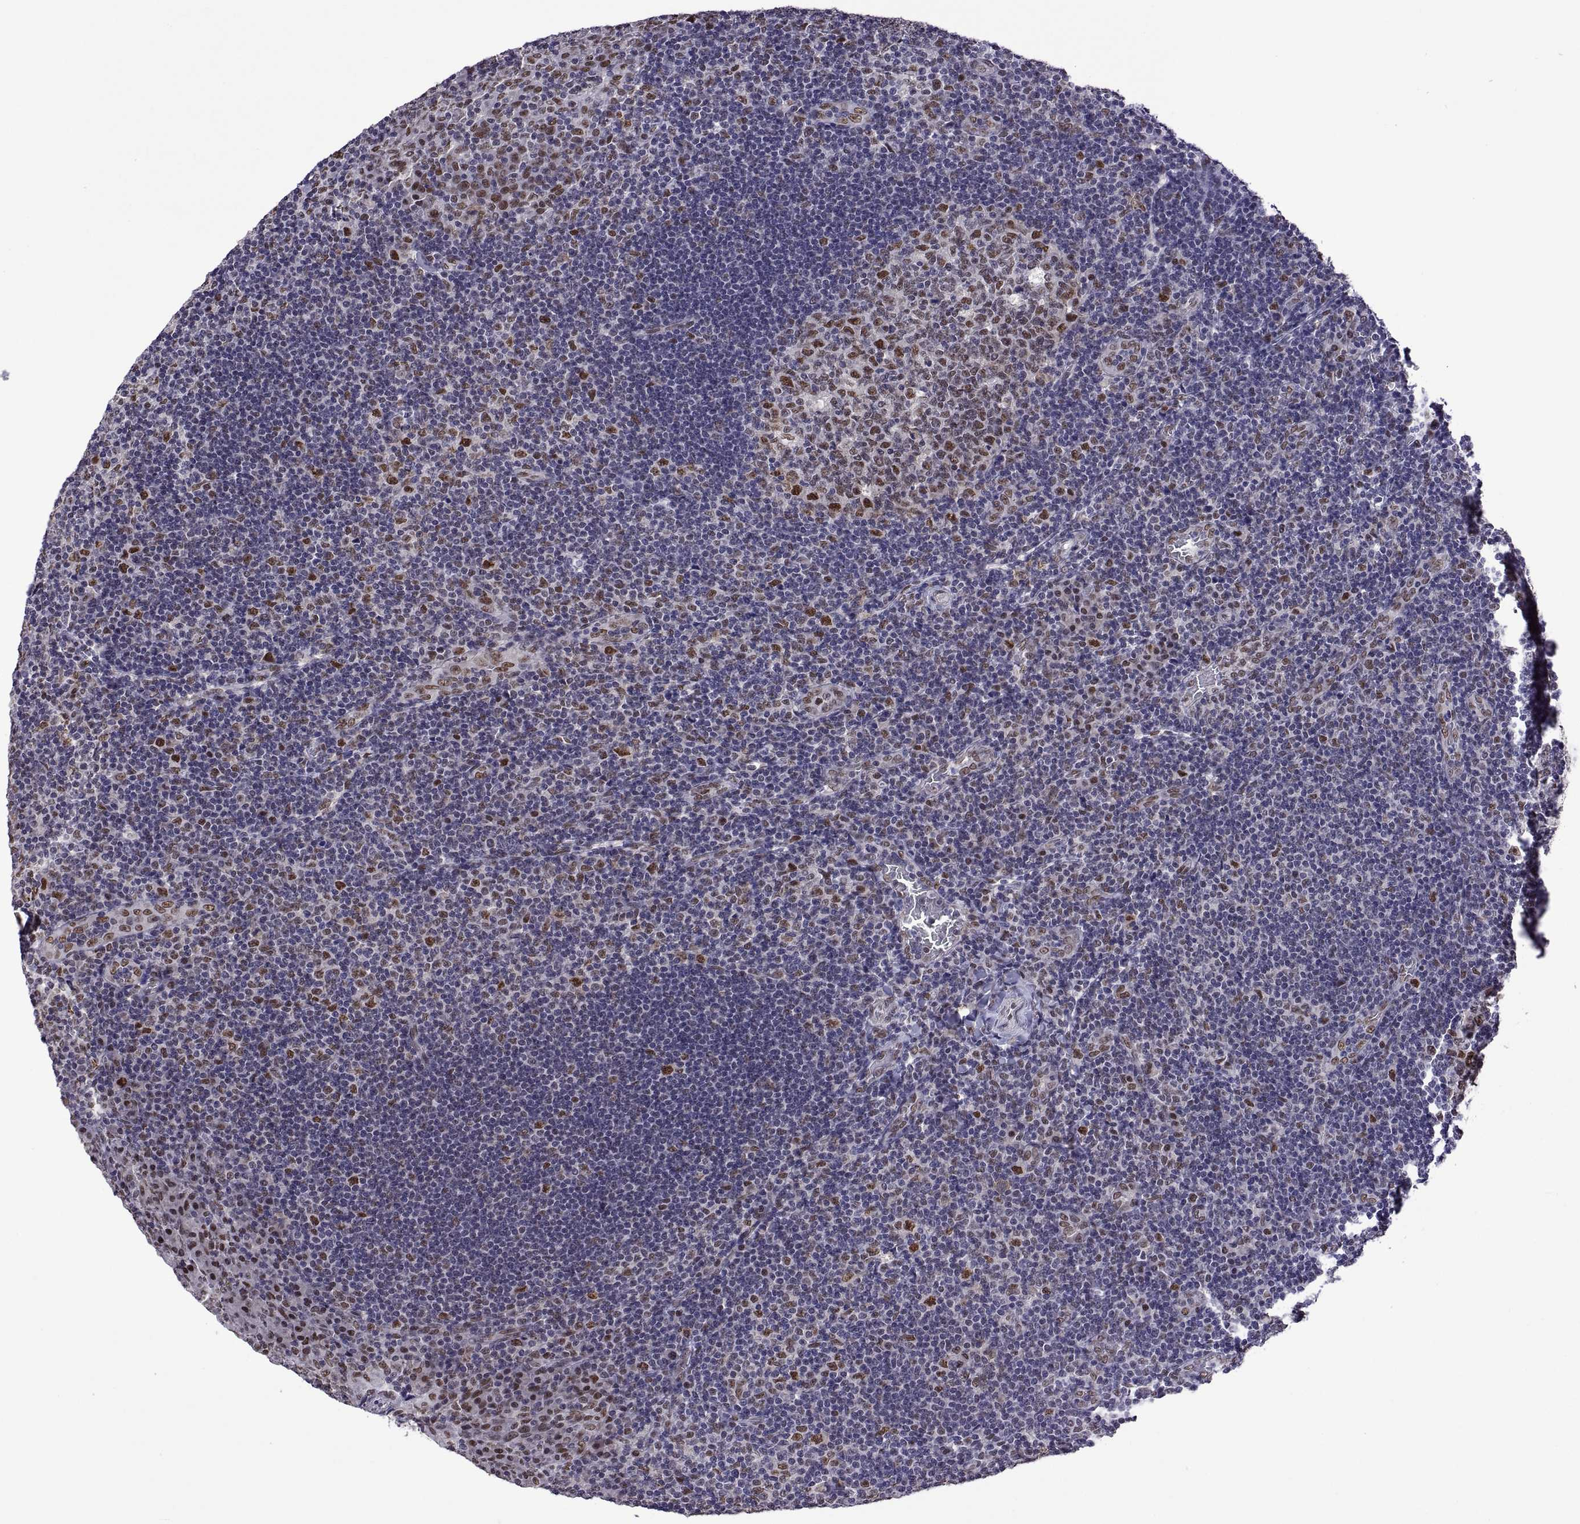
{"staining": {"intensity": "moderate", "quantity": "25%-75%", "location": "nuclear"}, "tissue": "tonsil", "cell_type": "Germinal center cells", "image_type": "normal", "snomed": [{"axis": "morphology", "description": "Normal tissue, NOS"}, {"axis": "topography", "description": "Tonsil"}], "caption": "Immunohistochemistry histopathology image of normal tonsil: tonsil stained using immunohistochemistry shows medium levels of moderate protein expression localized specifically in the nuclear of germinal center cells, appearing as a nuclear brown color.", "gene": "NR4A1", "patient": {"sex": "male", "age": 17}}